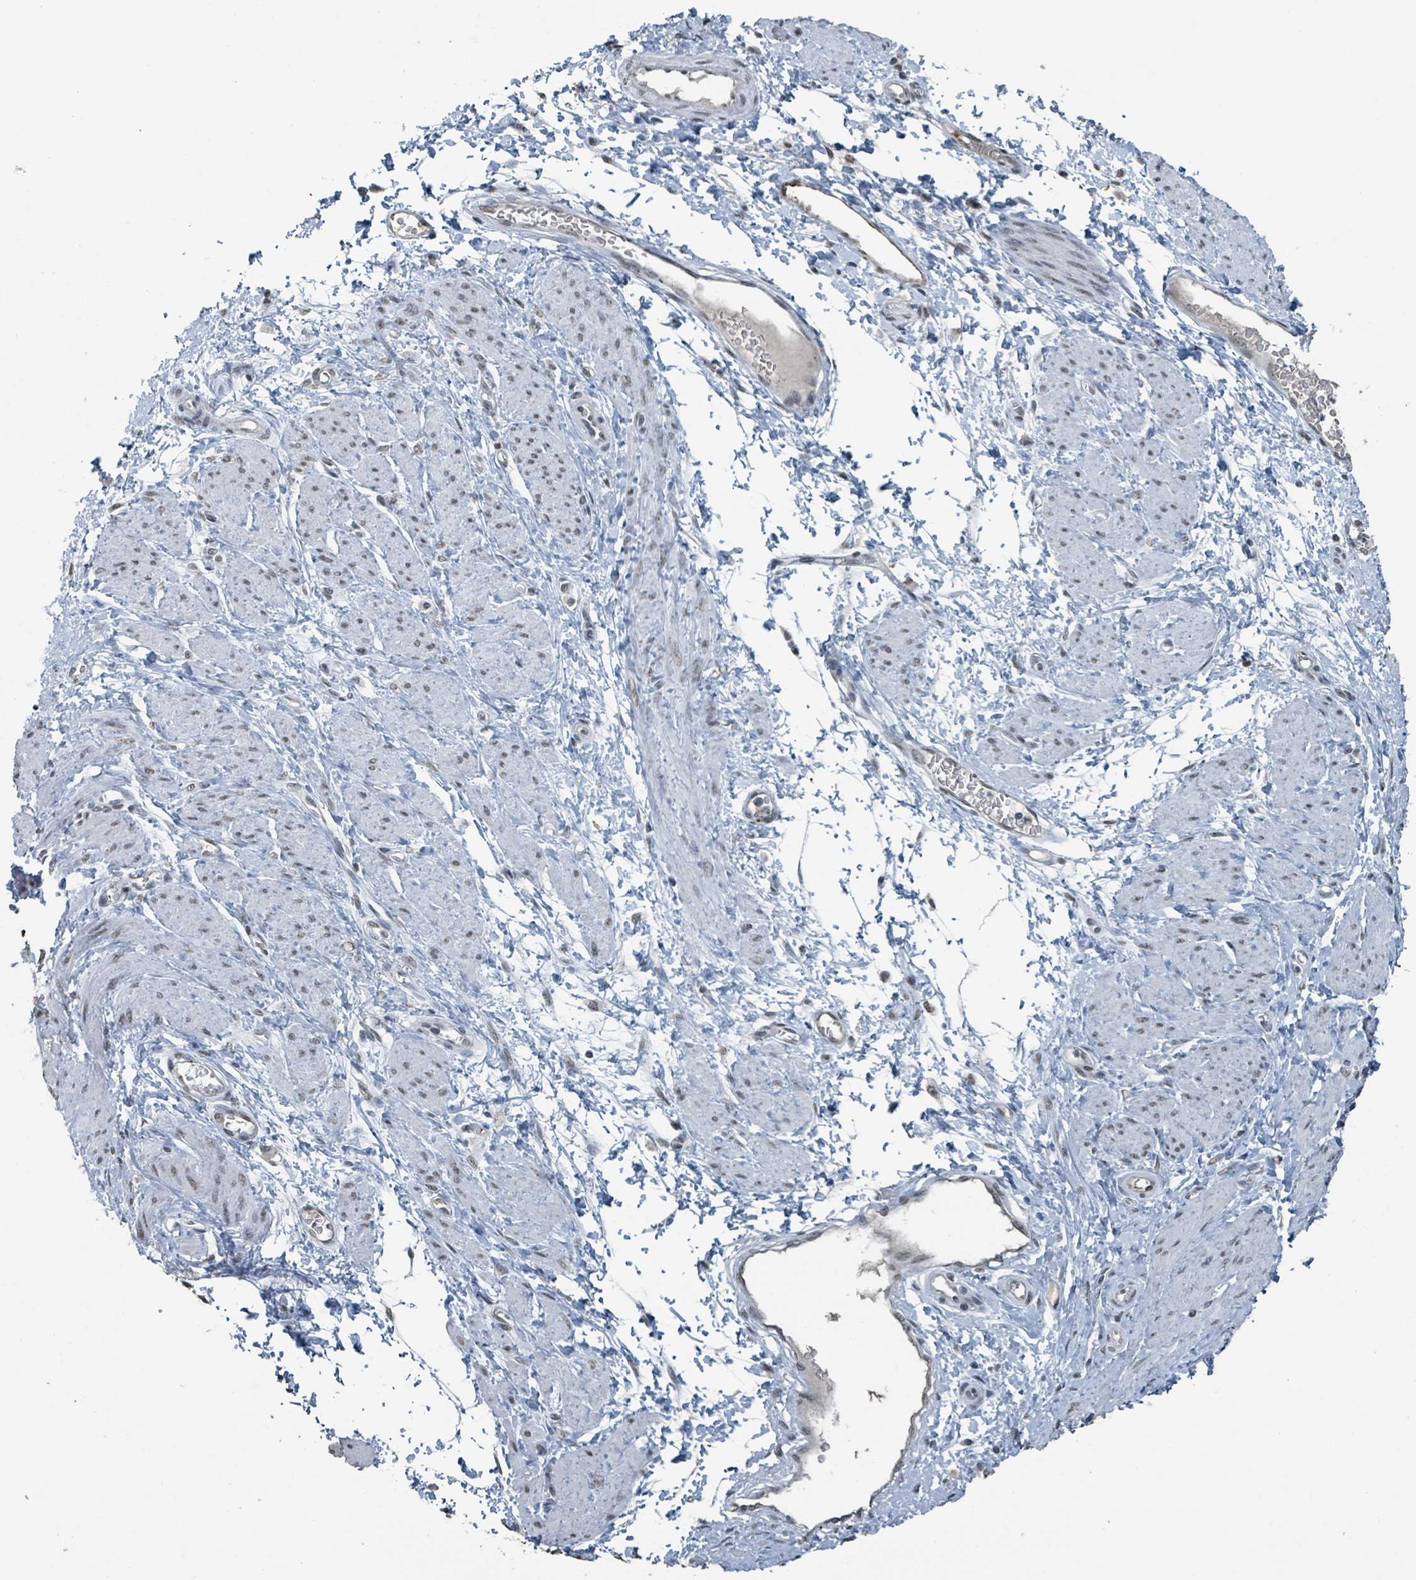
{"staining": {"intensity": "weak", "quantity": "25%-75%", "location": "nuclear"}, "tissue": "smooth muscle", "cell_type": "Smooth muscle cells", "image_type": "normal", "snomed": [{"axis": "morphology", "description": "Normal tissue, NOS"}, {"axis": "topography", "description": "Smooth muscle"}, {"axis": "topography", "description": "Uterus"}], "caption": "This is a photomicrograph of immunohistochemistry (IHC) staining of normal smooth muscle, which shows weak positivity in the nuclear of smooth muscle cells.", "gene": "PHIP", "patient": {"sex": "female", "age": 39}}